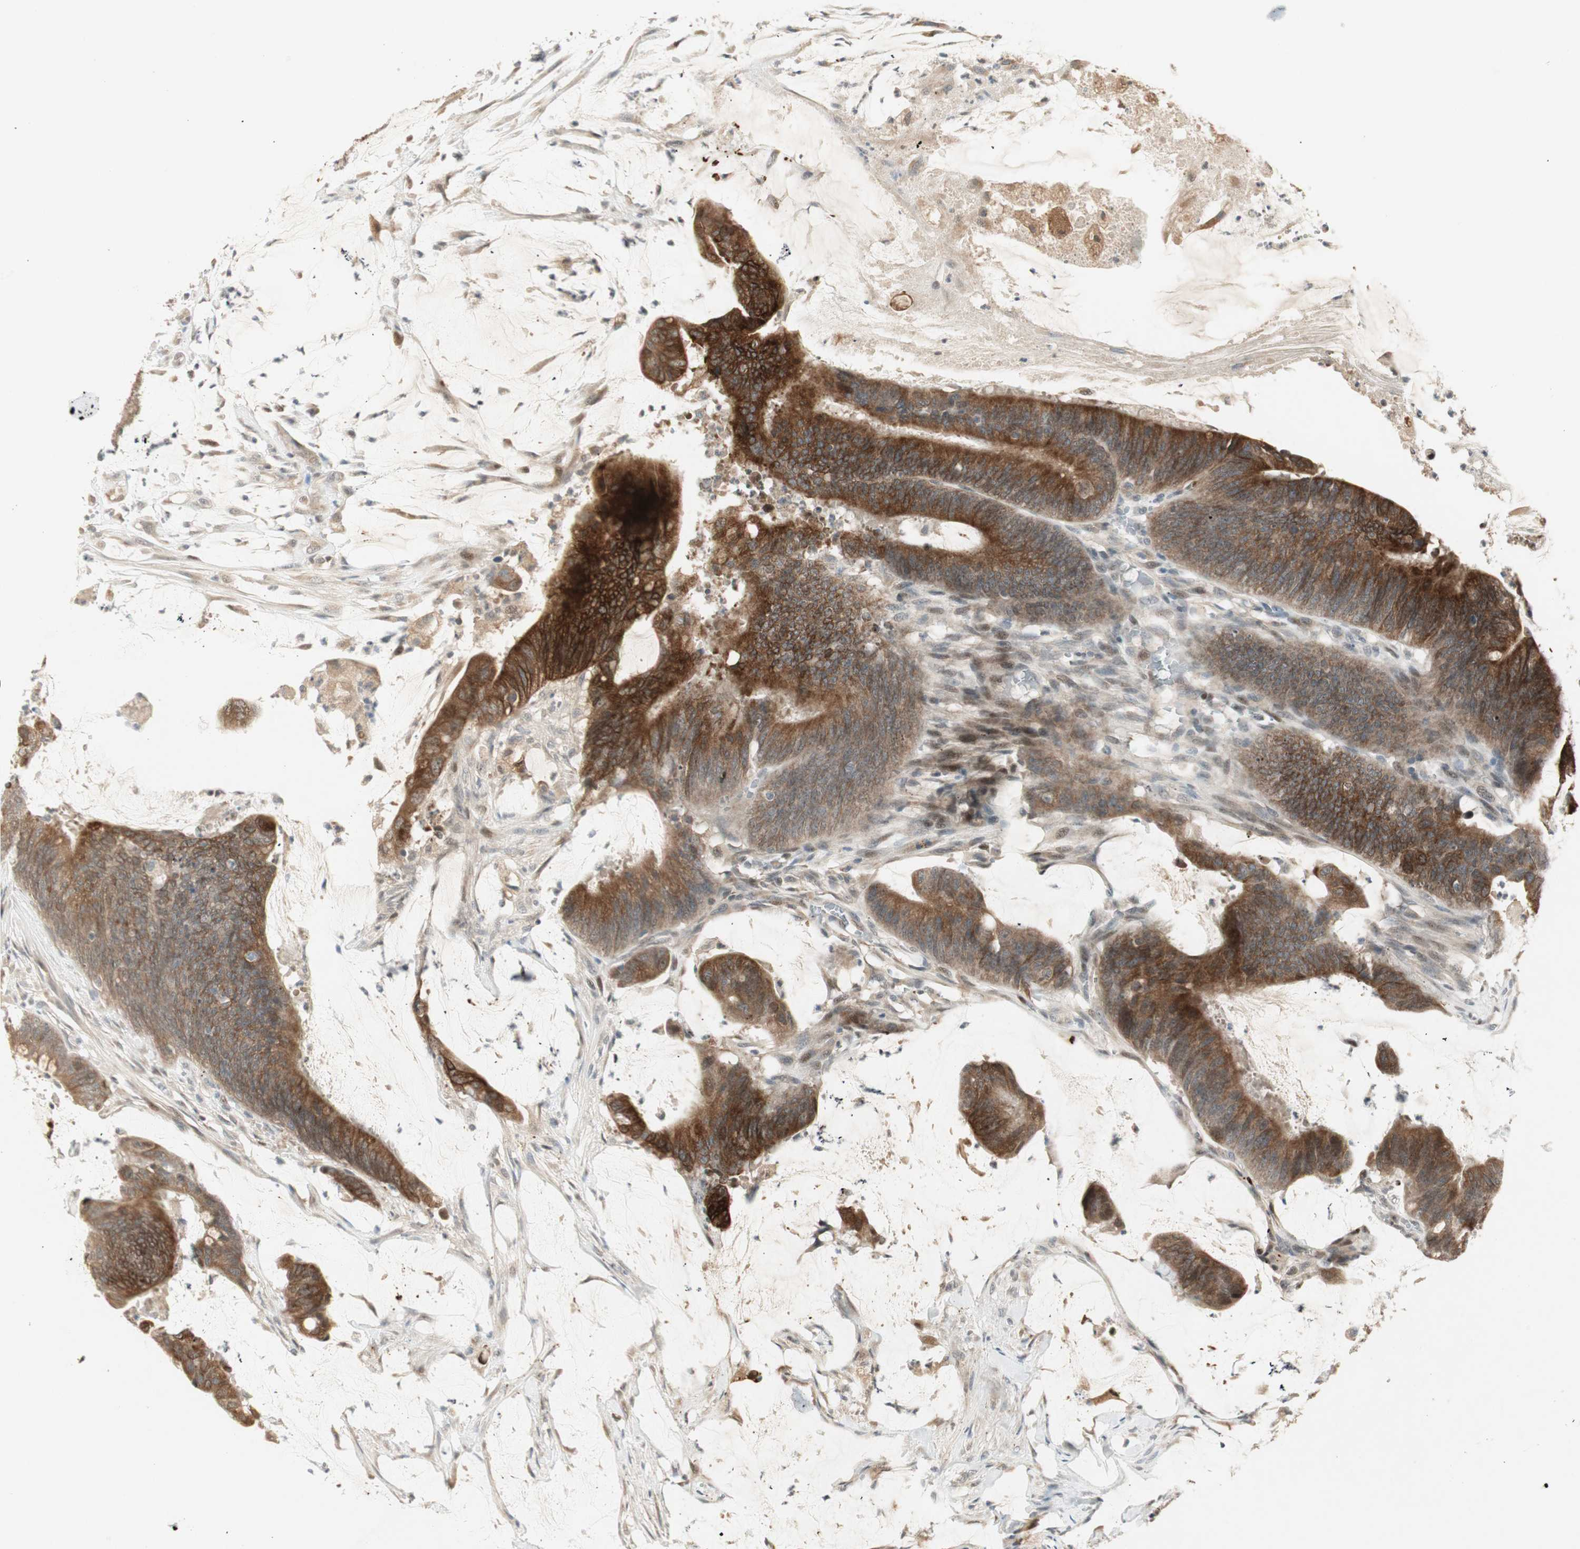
{"staining": {"intensity": "moderate", "quantity": ">75%", "location": "cytoplasmic/membranous"}, "tissue": "colorectal cancer", "cell_type": "Tumor cells", "image_type": "cancer", "snomed": [{"axis": "morphology", "description": "Adenocarcinoma, NOS"}, {"axis": "topography", "description": "Rectum"}], "caption": "Adenocarcinoma (colorectal) was stained to show a protein in brown. There is medium levels of moderate cytoplasmic/membranous positivity in approximately >75% of tumor cells.", "gene": "ACSL5", "patient": {"sex": "female", "age": 66}}